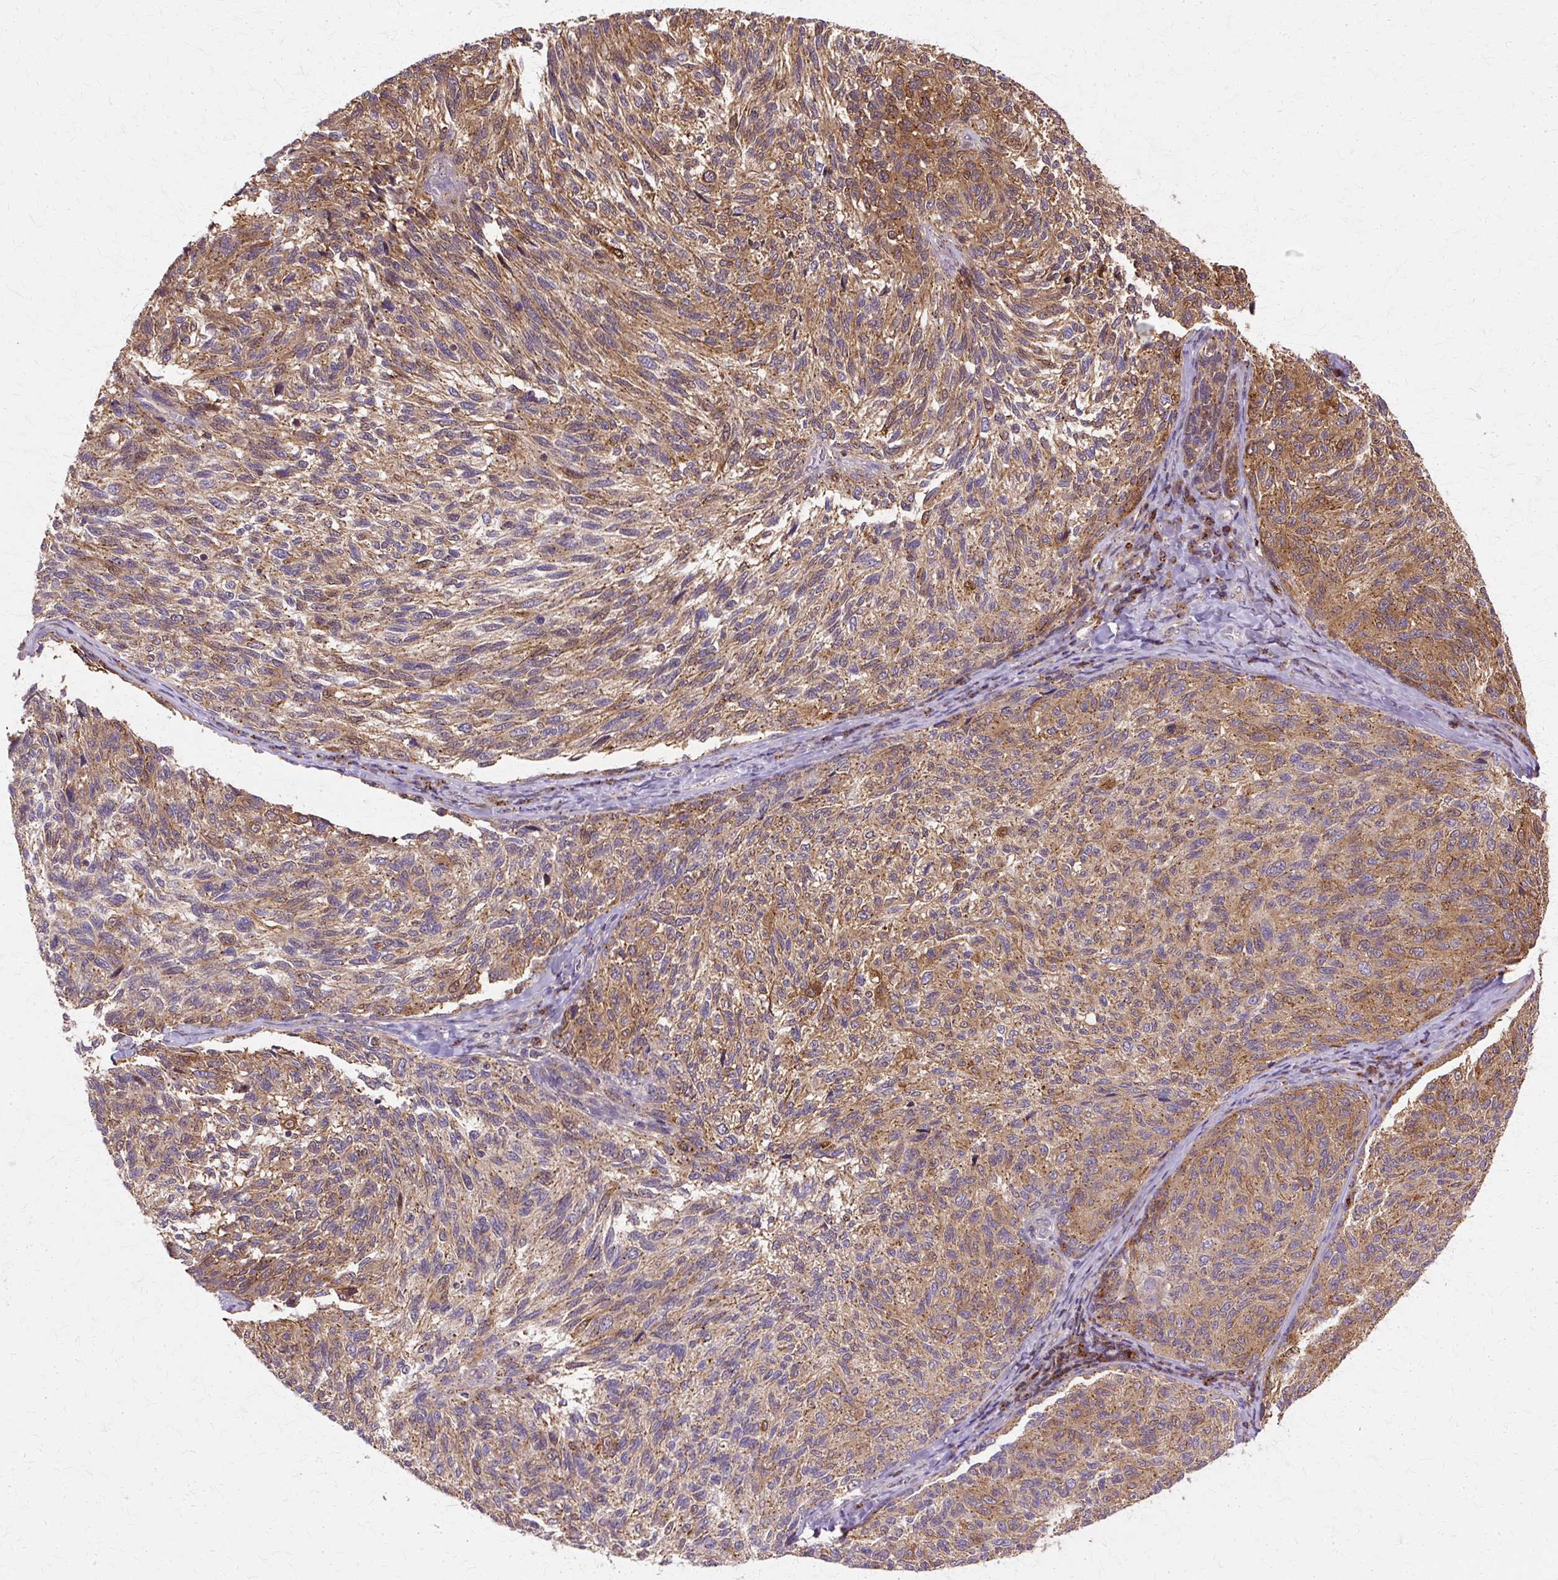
{"staining": {"intensity": "moderate", "quantity": ">75%", "location": "cytoplasmic/membranous"}, "tissue": "melanoma", "cell_type": "Tumor cells", "image_type": "cancer", "snomed": [{"axis": "morphology", "description": "Malignant melanoma, NOS"}, {"axis": "topography", "description": "Skin"}], "caption": "Human melanoma stained for a protein (brown) reveals moderate cytoplasmic/membranous positive staining in approximately >75% of tumor cells.", "gene": "COPB1", "patient": {"sex": "female", "age": 73}}